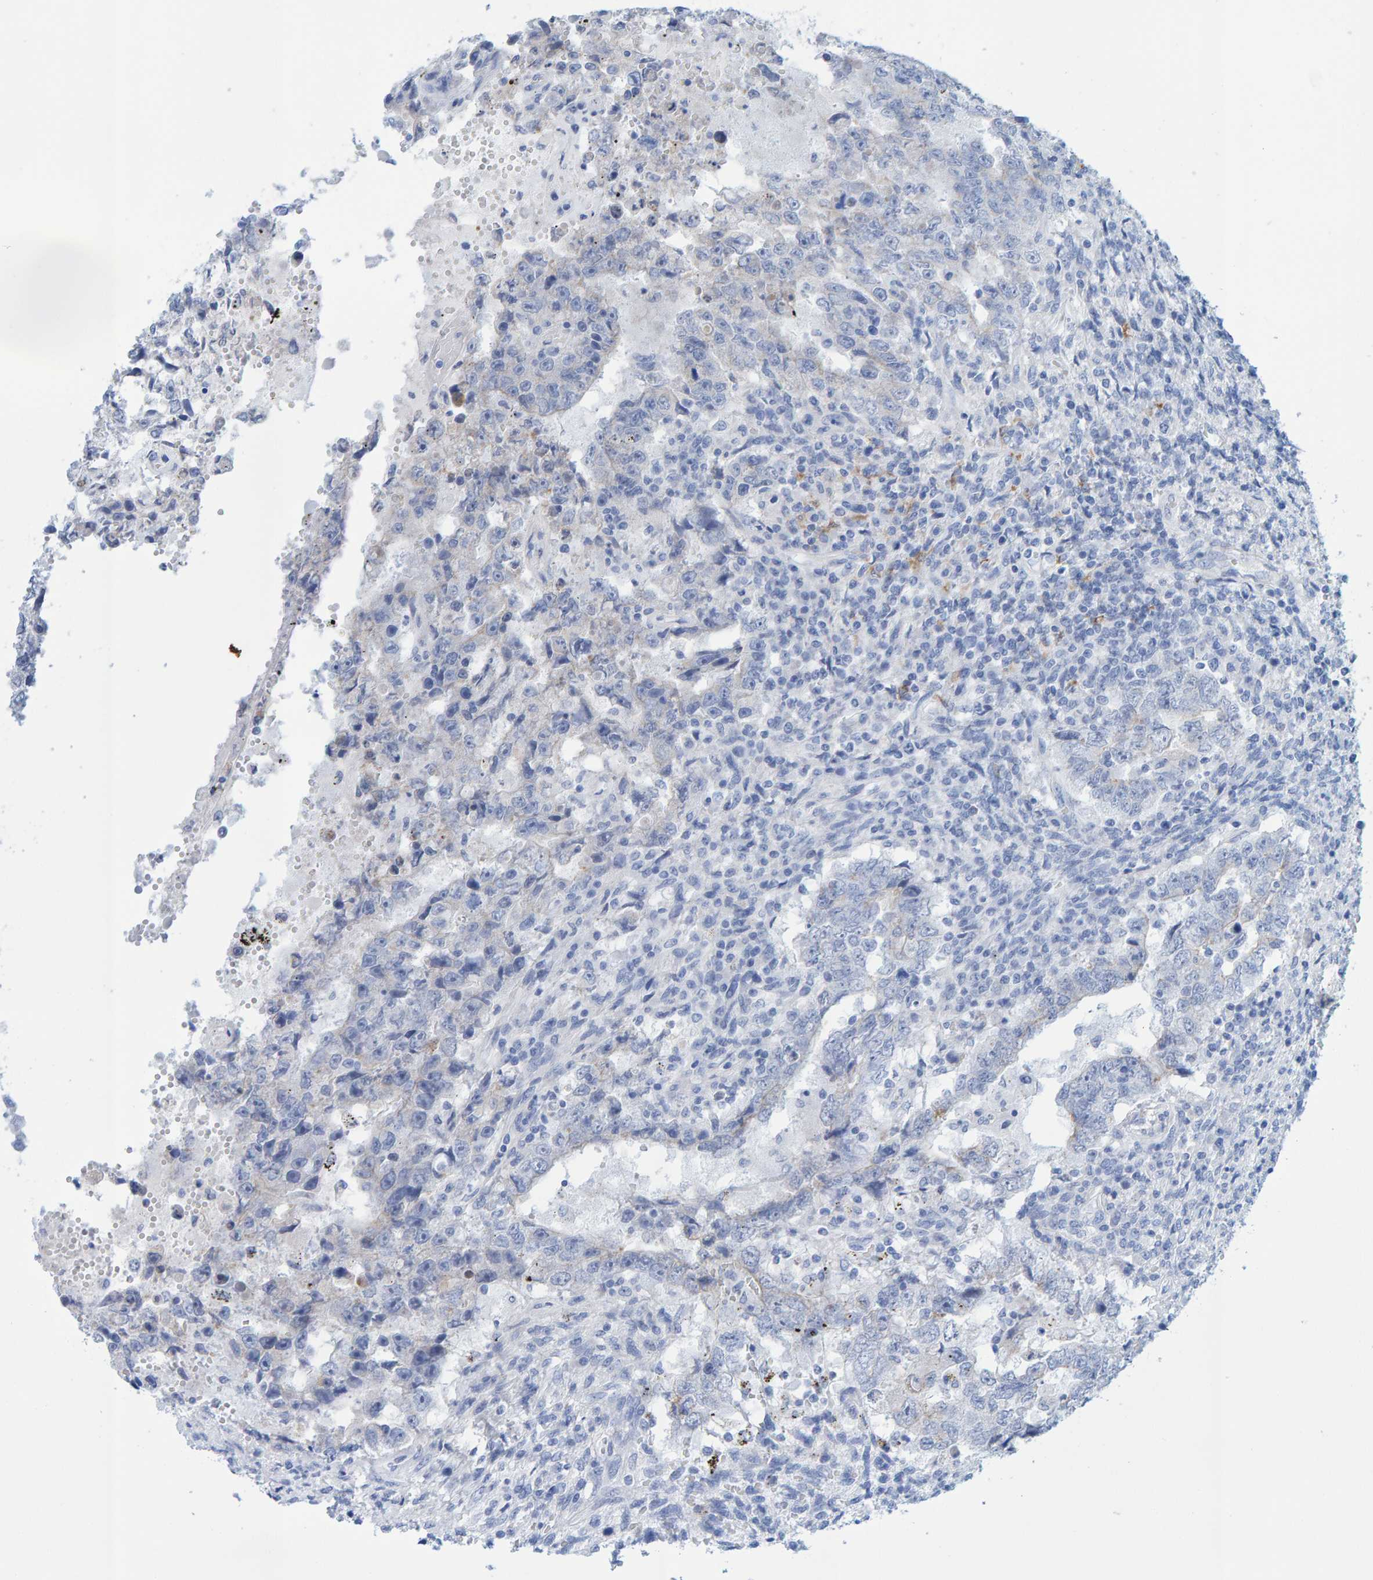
{"staining": {"intensity": "negative", "quantity": "none", "location": "none"}, "tissue": "testis cancer", "cell_type": "Tumor cells", "image_type": "cancer", "snomed": [{"axis": "morphology", "description": "Carcinoma, Embryonal, NOS"}, {"axis": "topography", "description": "Testis"}], "caption": "IHC photomicrograph of neoplastic tissue: human testis cancer (embryonal carcinoma) stained with DAB exhibits no significant protein staining in tumor cells.", "gene": "JAKMIP3", "patient": {"sex": "male", "age": 26}}